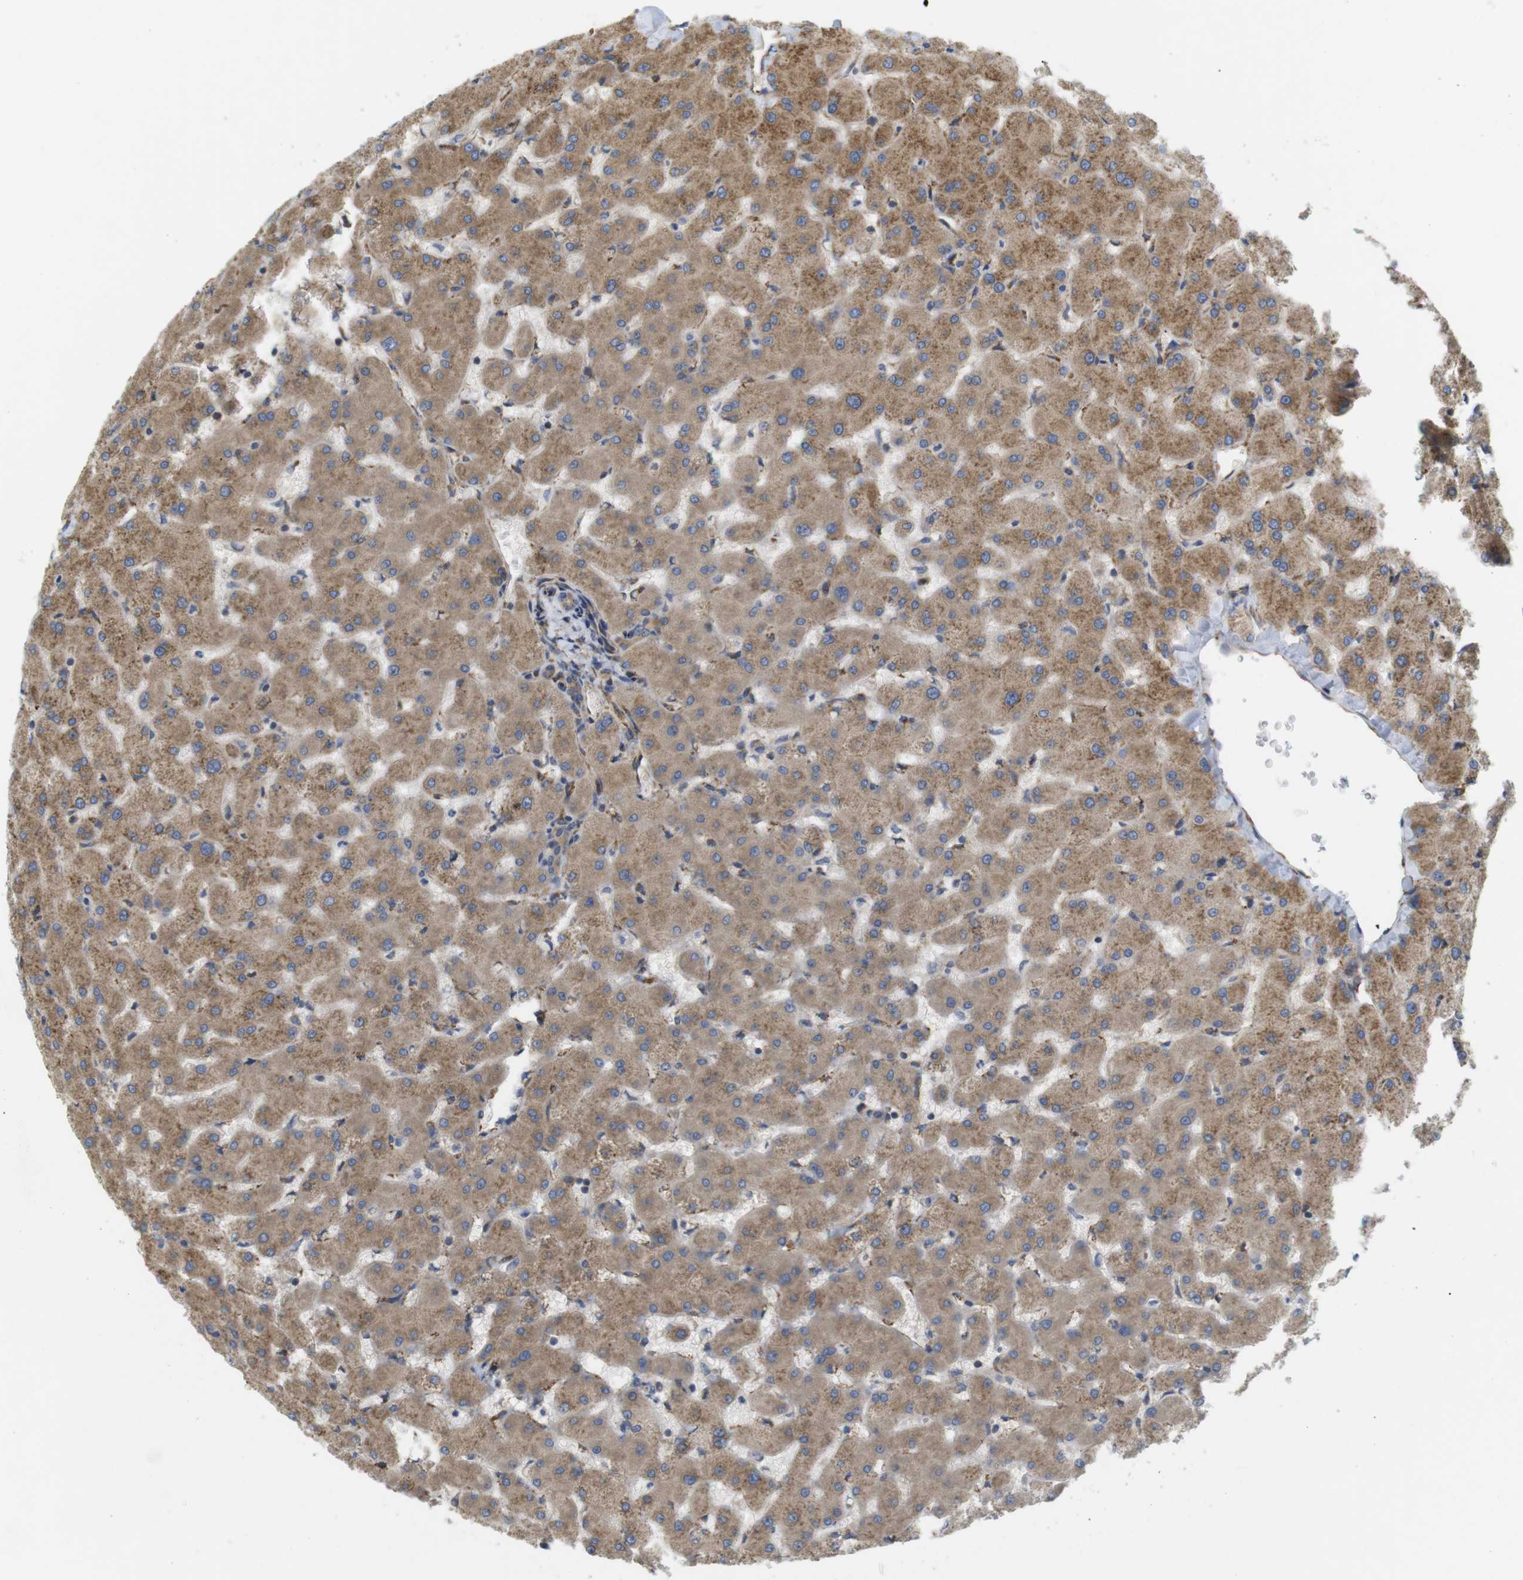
{"staining": {"intensity": "moderate", "quantity": ">75%", "location": "cytoplasmic/membranous"}, "tissue": "liver", "cell_type": "Cholangiocytes", "image_type": "normal", "snomed": [{"axis": "morphology", "description": "Normal tissue, NOS"}, {"axis": "topography", "description": "Liver"}], "caption": "Brown immunohistochemical staining in unremarkable human liver reveals moderate cytoplasmic/membranous expression in approximately >75% of cholangiocytes. The staining was performed using DAB, with brown indicating positive protein expression. Nuclei are stained blue with hematoxylin.", "gene": "PCNX2", "patient": {"sex": "female", "age": 63}}